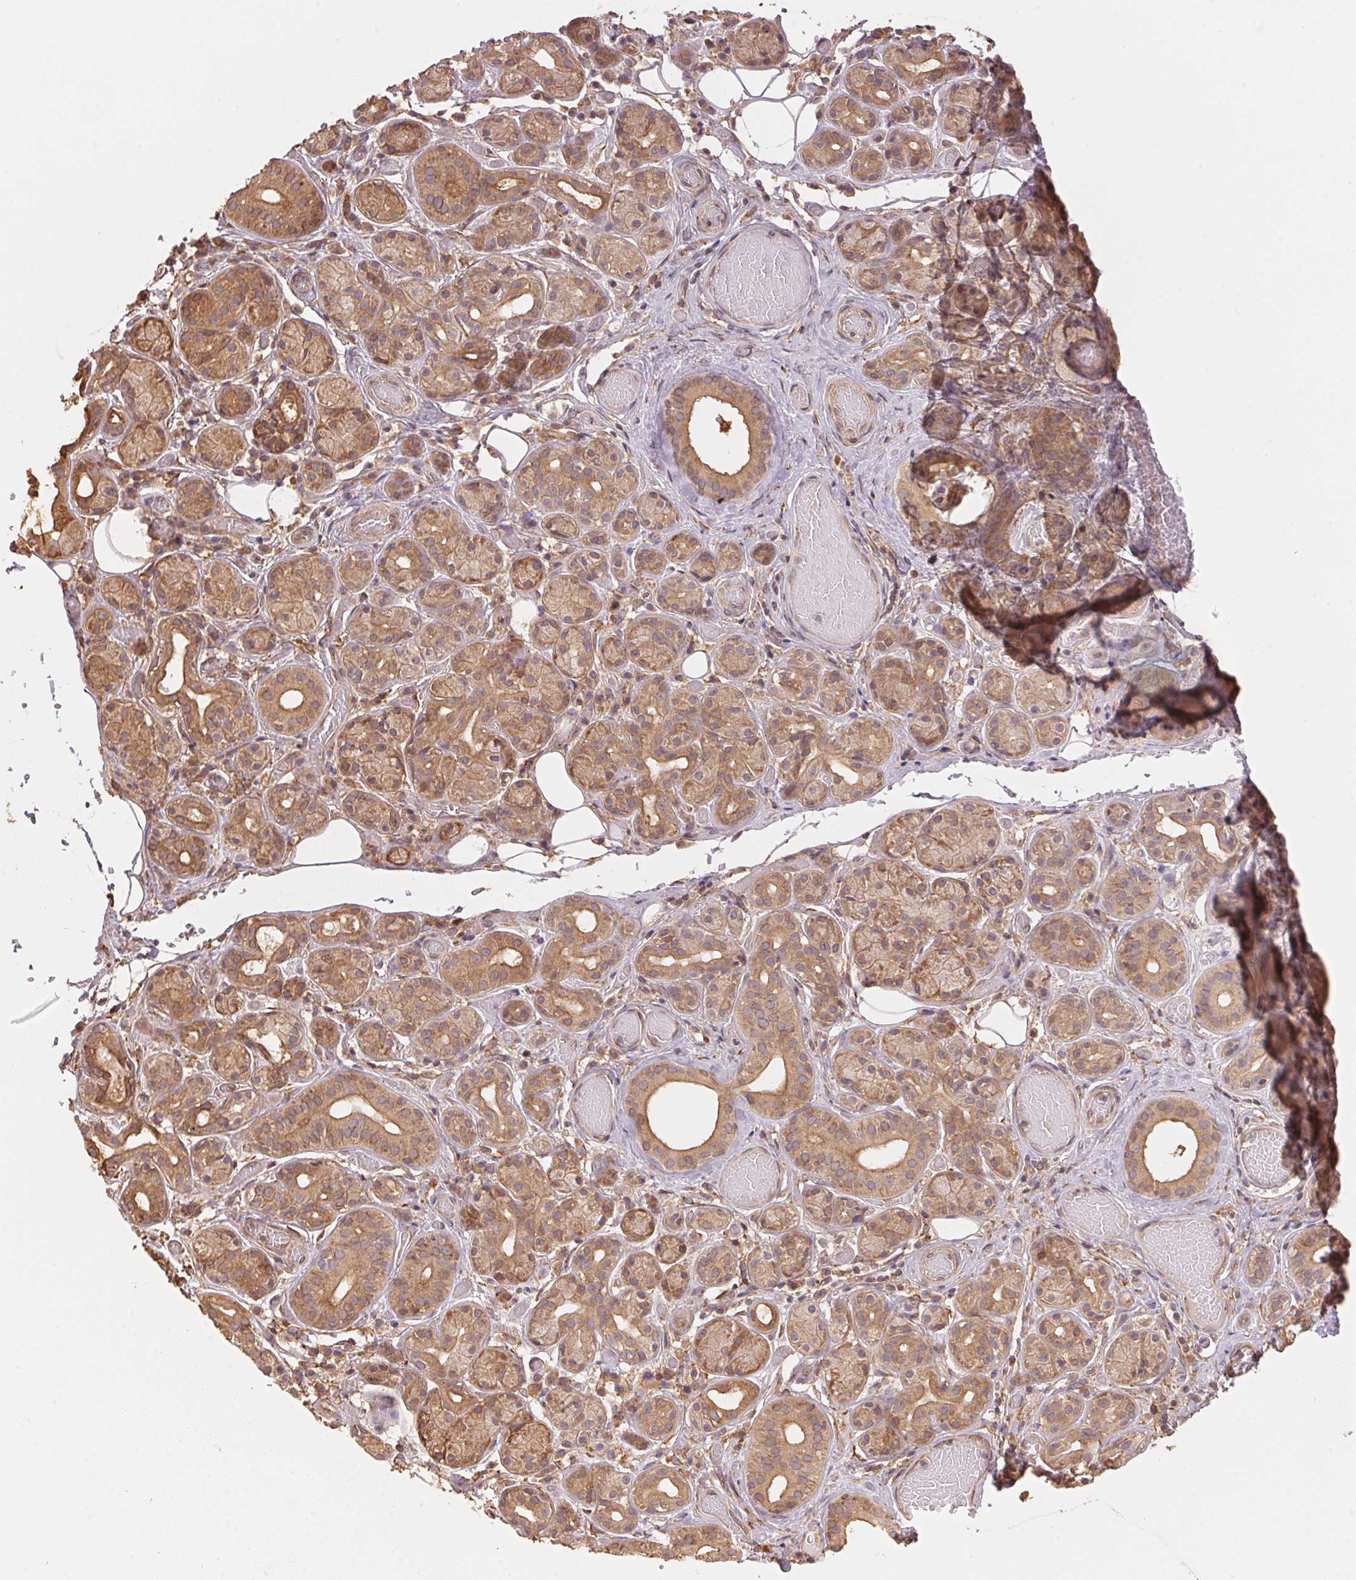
{"staining": {"intensity": "moderate", "quantity": ">75%", "location": "cytoplasmic/membranous"}, "tissue": "salivary gland", "cell_type": "Glandular cells", "image_type": "normal", "snomed": [{"axis": "morphology", "description": "Normal tissue, NOS"}, {"axis": "topography", "description": "Salivary gland"}, {"axis": "topography", "description": "Peripheral nerve tissue"}], "caption": "Protein staining of normal salivary gland demonstrates moderate cytoplasmic/membranous positivity in approximately >75% of glandular cells. (DAB IHC, brown staining for protein, blue staining for nuclei).", "gene": "C6orf163", "patient": {"sex": "male", "age": 71}}